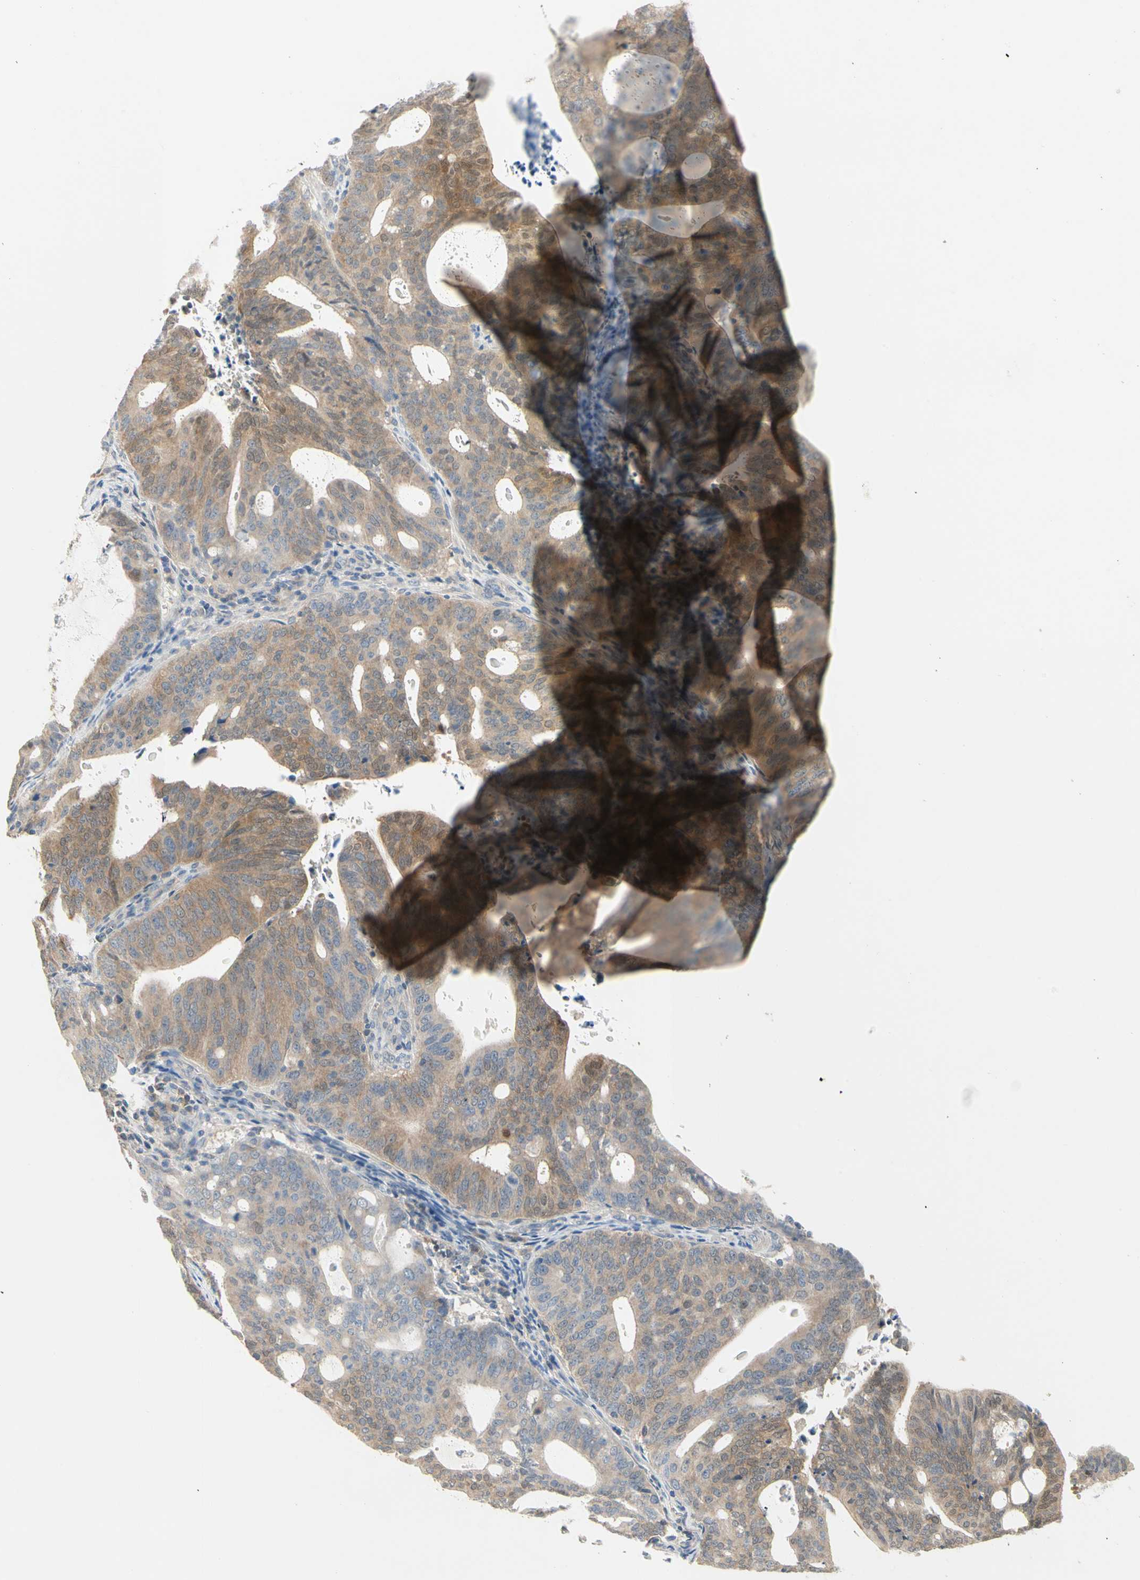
{"staining": {"intensity": "moderate", "quantity": ">75%", "location": "cytoplasmic/membranous"}, "tissue": "endometrial cancer", "cell_type": "Tumor cells", "image_type": "cancer", "snomed": [{"axis": "morphology", "description": "Adenocarcinoma, NOS"}, {"axis": "topography", "description": "Uterus"}], "caption": "Moderate cytoplasmic/membranous protein positivity is appreciated in approximately >75% of tumor cells in endometrial cancer.", "gene": "MPI", "patient": {"sex": "female", "age": 83}}